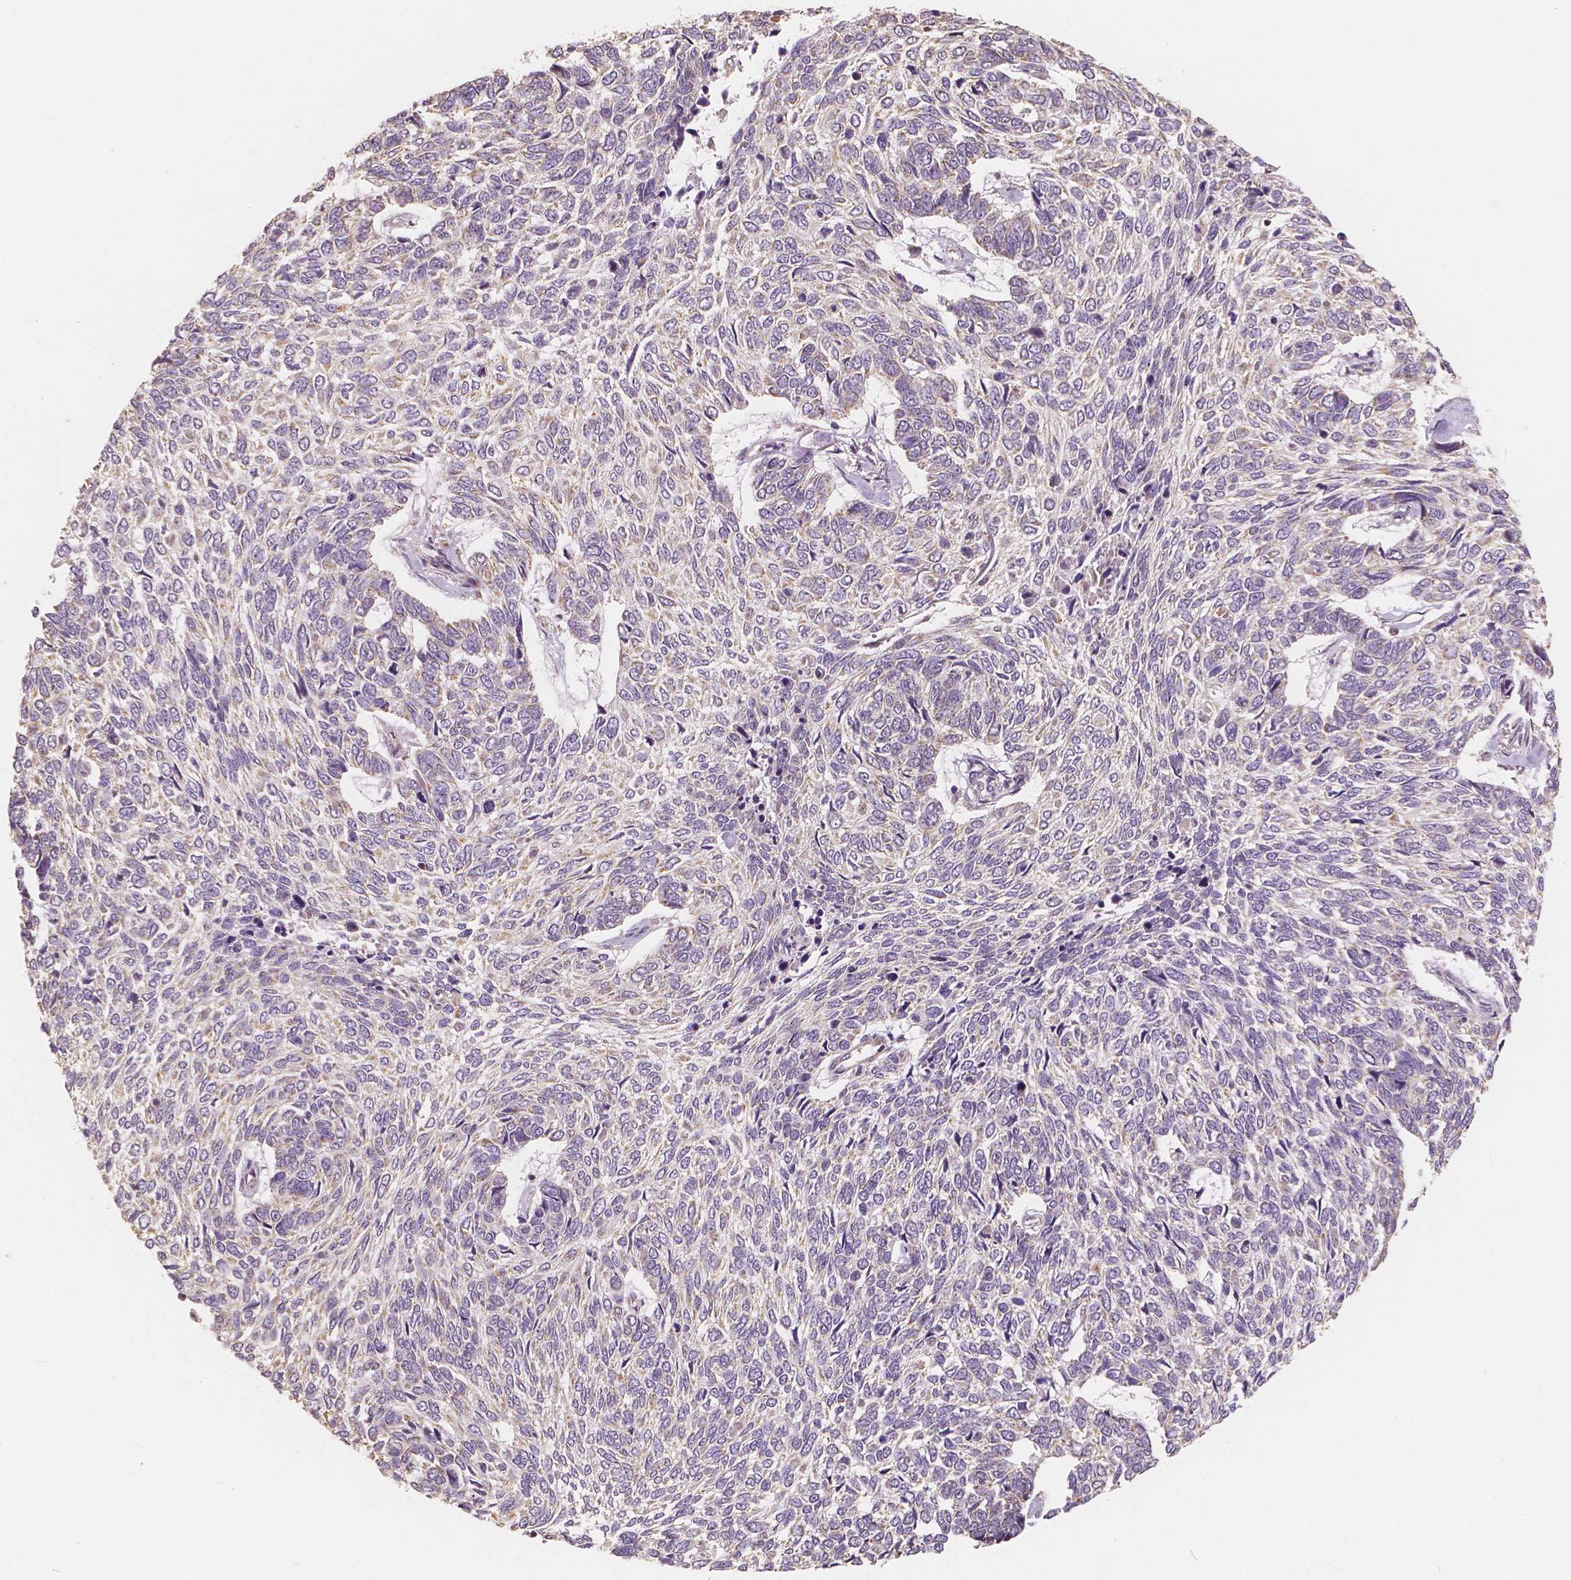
{"staining": {"intensity": "weak", "quantity": "25%-75%", "location": "cytoplasmic/membranous"}, "tissue": "skin cancer", "cell_type": "Tumor cells", "image_type": "cancer", "snomed": [{"axis": "morphology", "description": "Basal cell carcinoma"}, {"axis": "topography", "description": "Skin"}], "caption": "Immunohistochemical staining of skin basal cell carcinoma exhibits low levels of weak cytoplasmic/membranous protein positivity in about 25%-75% of tumor cells.", "gene": "PEX26", "patient": {"sex": "female", "age": 65}}